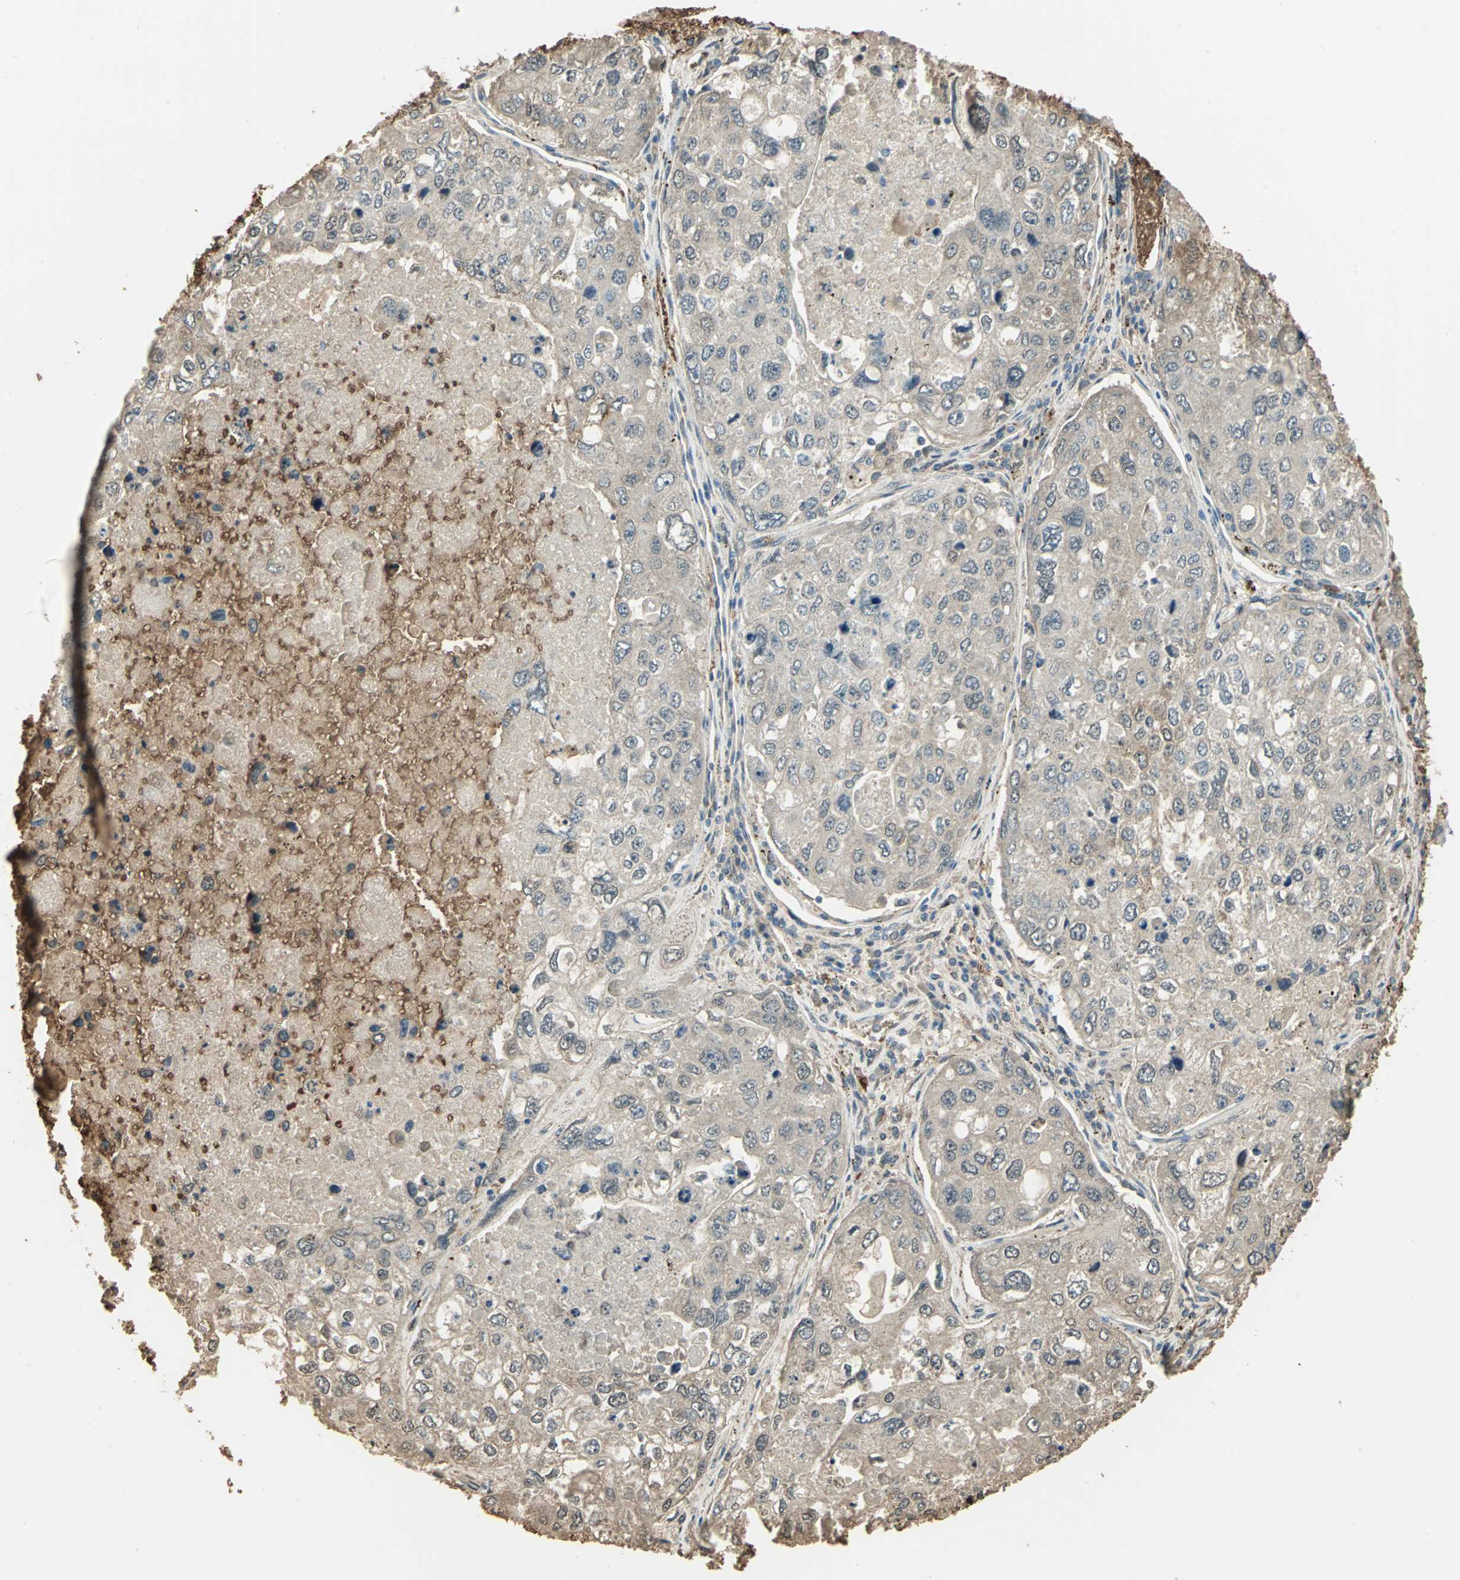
{"staining": {"intensity": "moderate", "quantity": ">75%", "location": "cytoplasmic/membranous,nuclear"}, "tissue": "urothelial cancer", "cell_type": "Tumor cells", "image_type": "cancer", "snomed": [{"axis": "morphology", "description": "Urothelial carcinoma, High grade"}, {"axis": "topography", "description": "Lymph node"}, {"axis": "topography", "description": "Urinary bladder"}], "caption": "Protein expression by immunohistochemistry displays moderate cytoplasmic/membranous and nuclear staining in about >75% of tumor cells in urothelial cancer. (DAB IHC with brightfield microscopy, high magnification).", "gene": "DDAH1", "patient": {"sex": "male", "age": 51}}